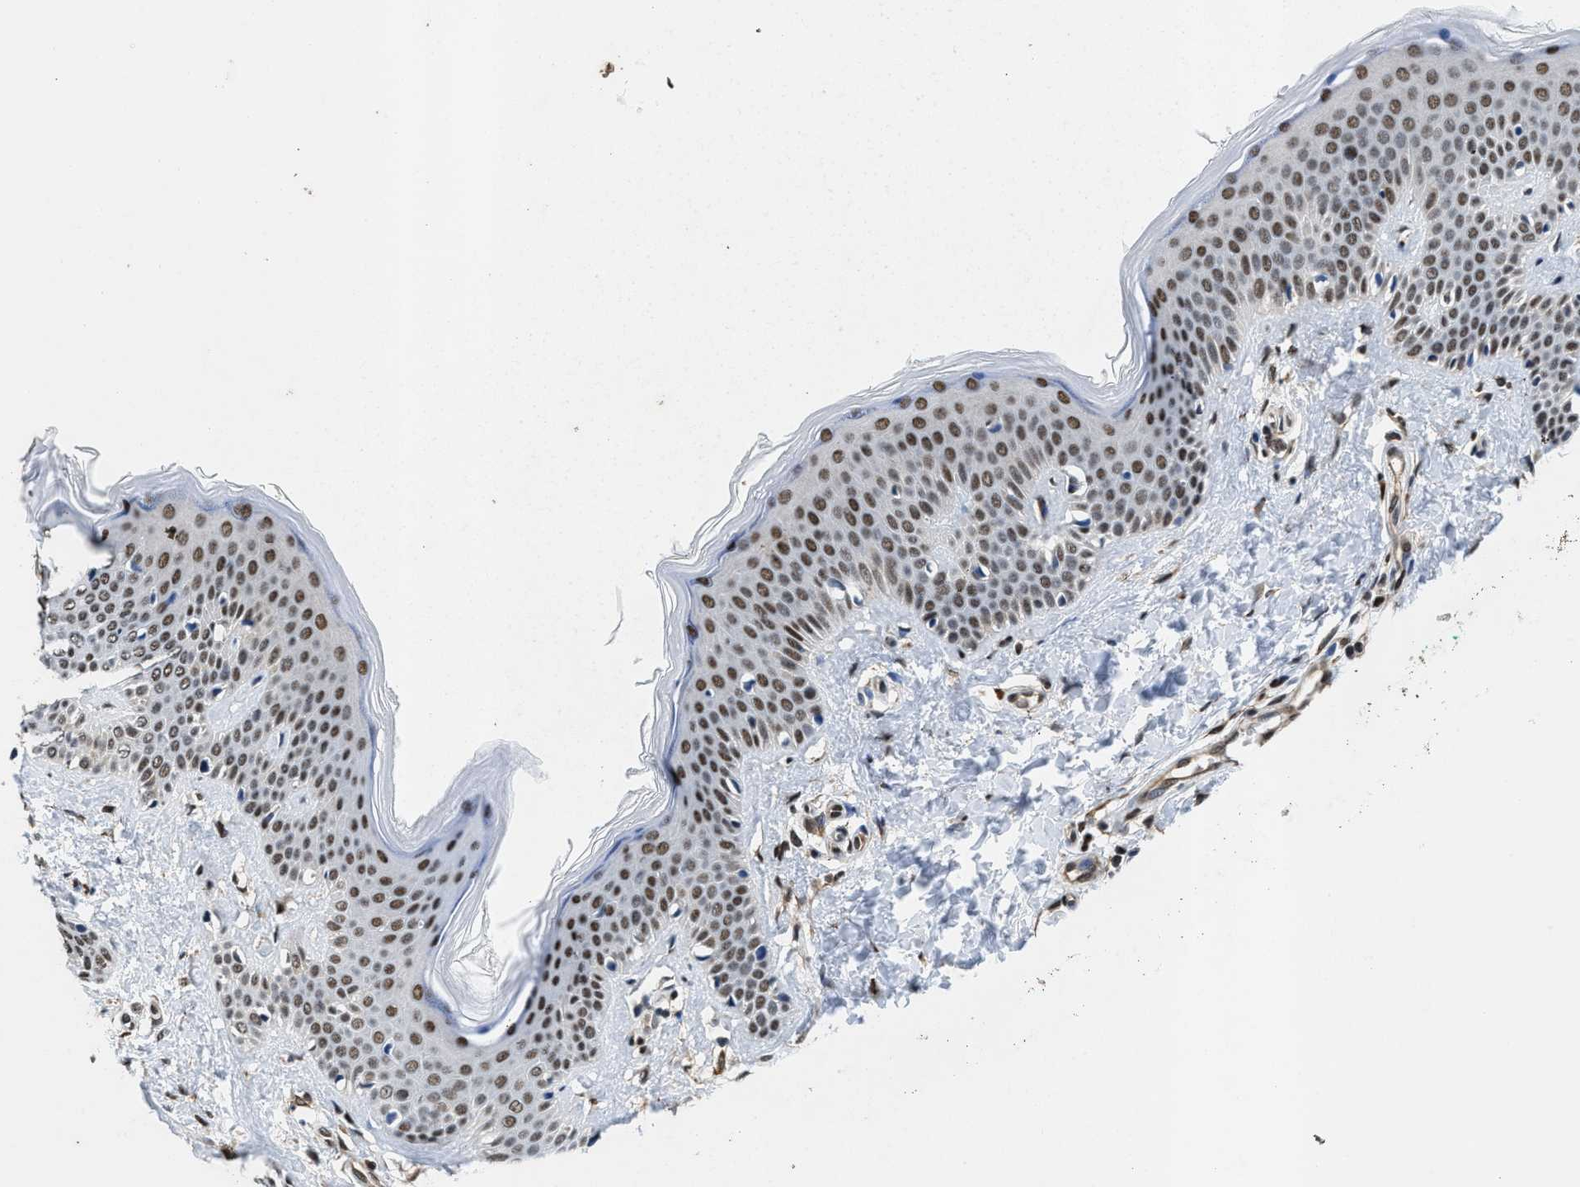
{"staining": {"intensity": "weak", "quantity": ">75%", "location": "cytoplasmic/membranous"}, "tissue": "skin", "cell_type": "Fibroblasts", "image_type": "normal", "snomed": [{"axis": "morphology", "description": "Normal tissue, NOS"}, {"axis": "topography", "description": "Skin"}], "caption": "This photomicrograph demonstrates immunohistochemistry staining of unremarkable skin, with low weak cytoplasmic/membranous staining in about >75% of fibroblasts.", "gene": "SAFB", "patient": {"sex": "female", "age": 17}}